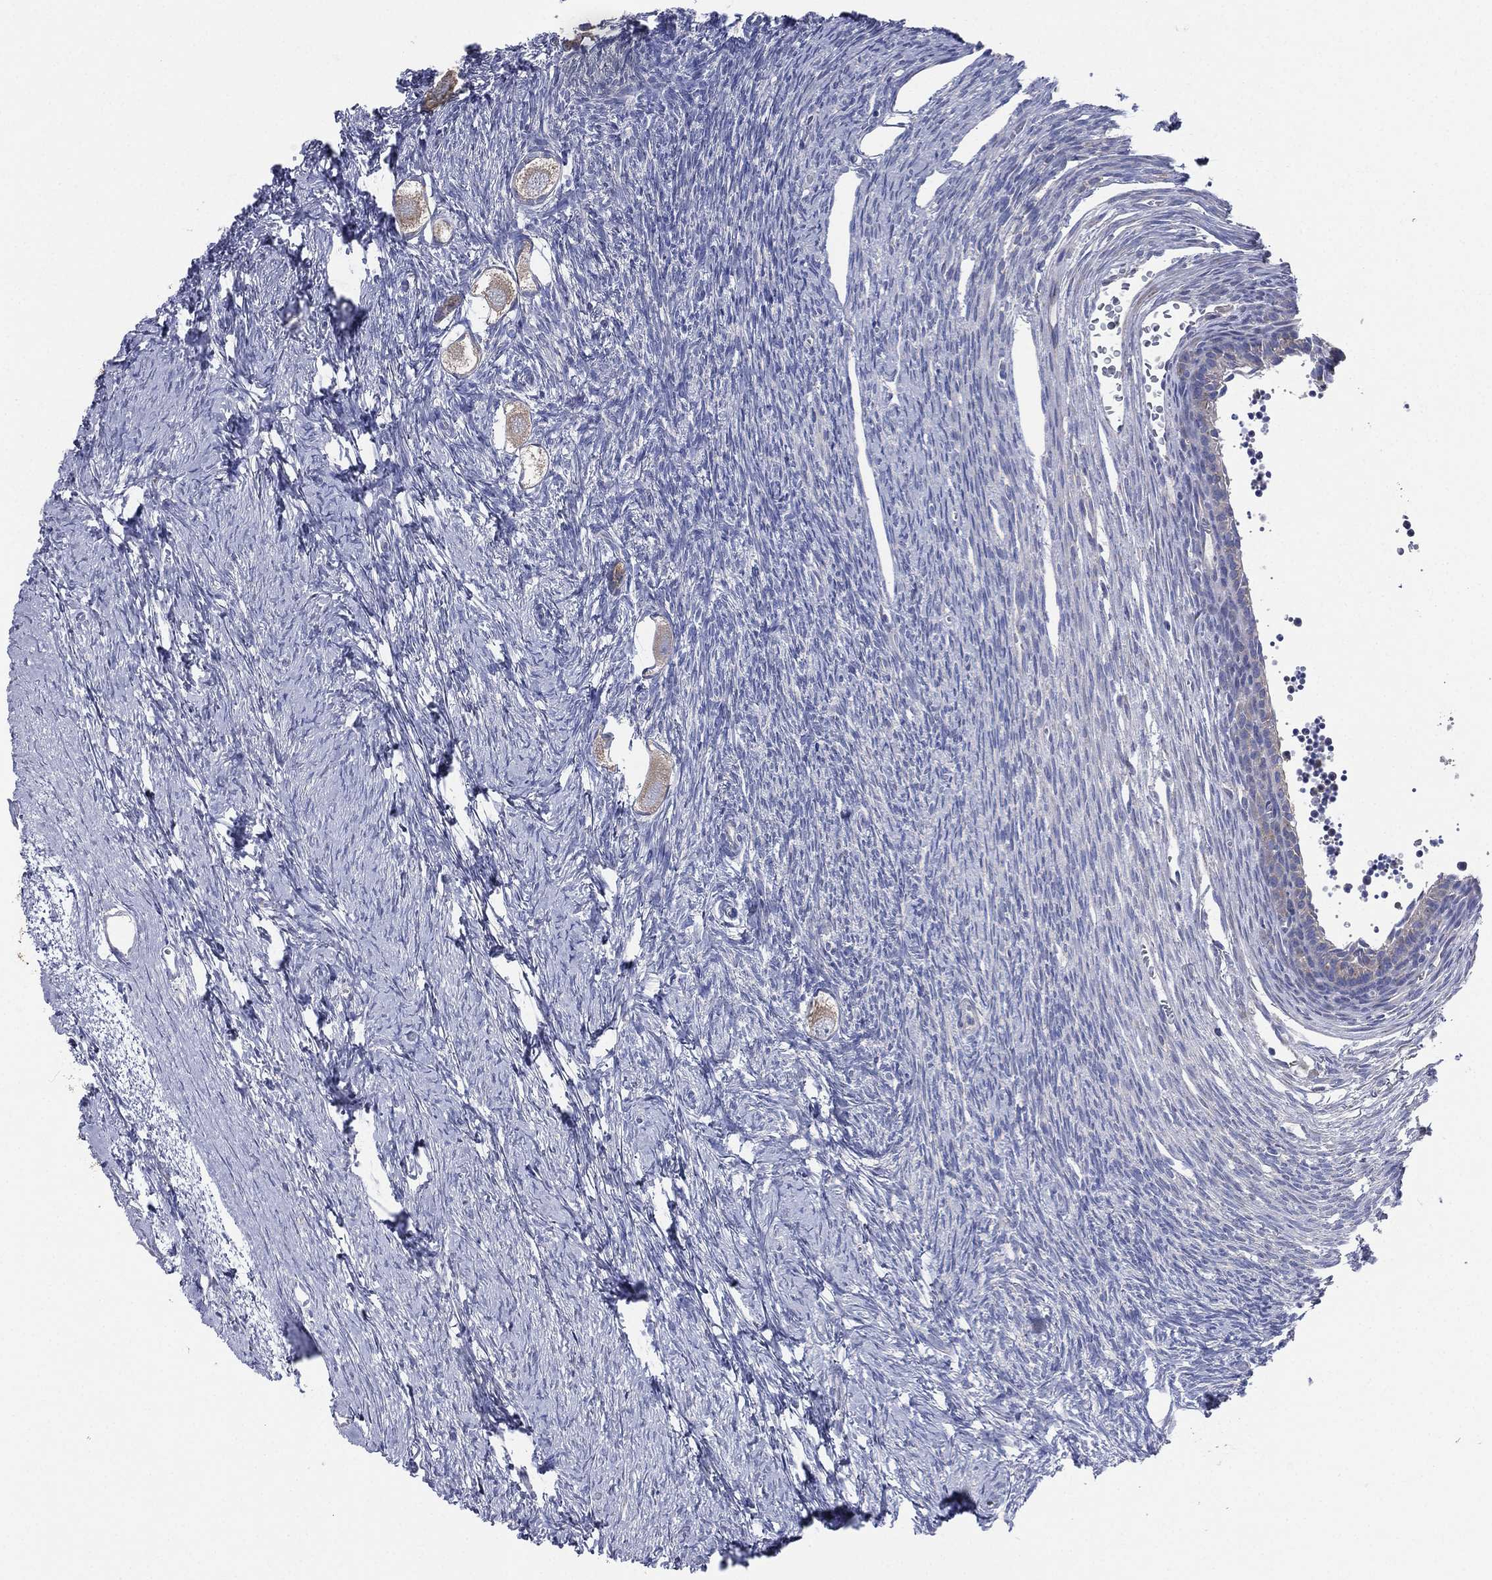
{"staining": {"intensity": "weak", "quantity": ">75%", "location": "cytoplasmic/membranous"}, "tissue": "ovary", "cell_type": "Follicle cells", "image_type": "normal", "snomed": [{"axis": "morphology", "description": "Normal tissue, NOS"}, {"axis": "topography", "description": "Ovary"}], "caption": "High-magnification brightfield microscopy of normal ovary stained with DAB (brown) and counterstained with hematoxylin (blue). follicle cells exhibit weak cytoplasmic/membranous expression is appreciated in about>75% of cells. (DAB = brown stain, brightfield microscopy at high magnification).", "gene": "ATP8A2", "patient": {"sex": "female", "age": 27}}